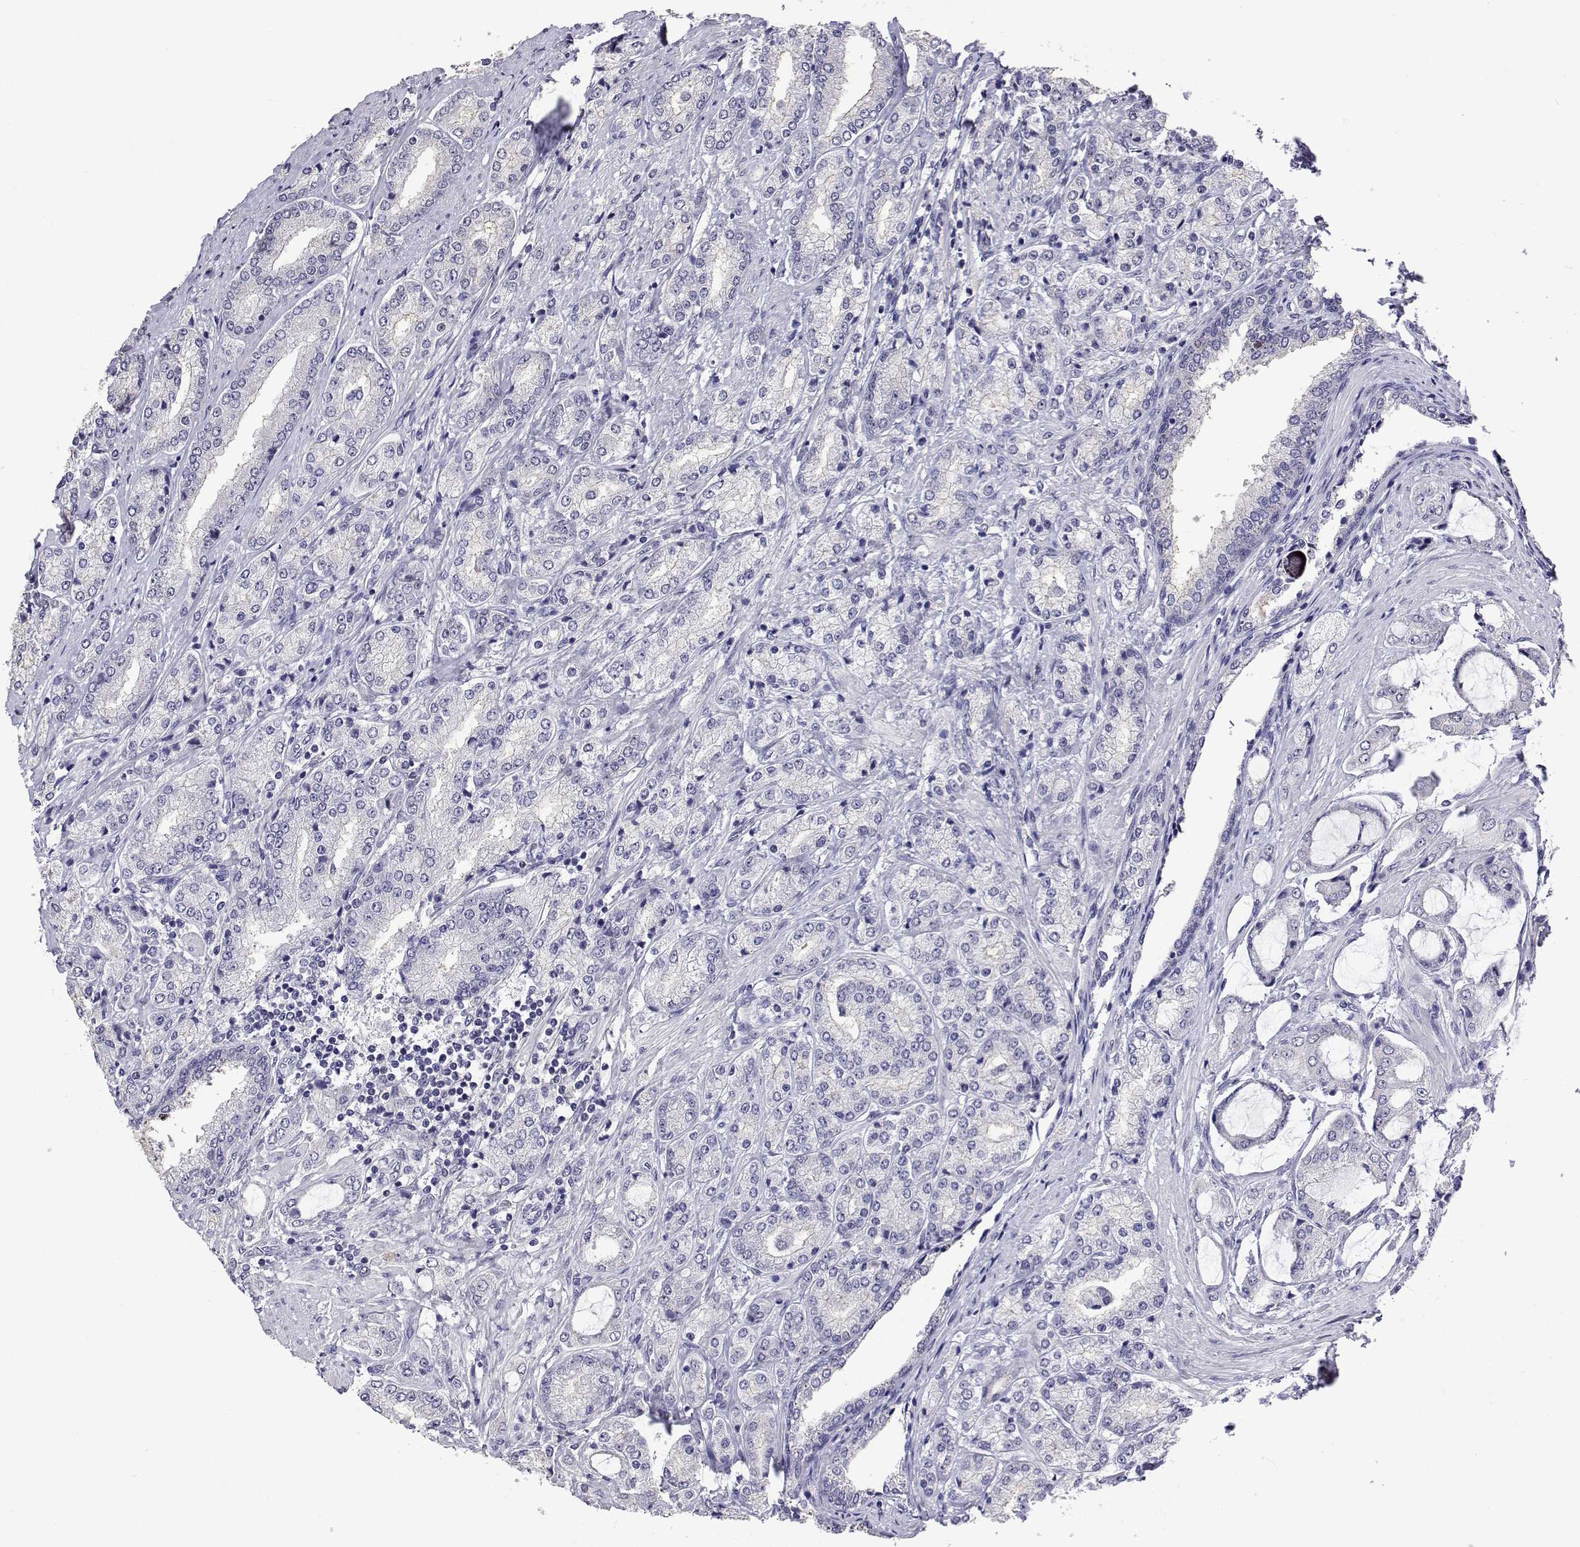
{"staining": {"intensity": "negative", "quantity": "none", "location": "none"}, "tissue": "prostate cancer", "cell_type": "Tumor cells", "image_type": "cancer", "snomed": [{"axis": "morphology", "description": "Adenocarcinoma, NOS"}, {"axis": "topography", "description": "Prostate"}], "caption": "Immunohistochemical staining of prostate cancer (adenocarcinoma) reveals no significant expression in tumor cells.", "gene": "HNRNPA0", "patient": {"sex": "male", "age": 63}}